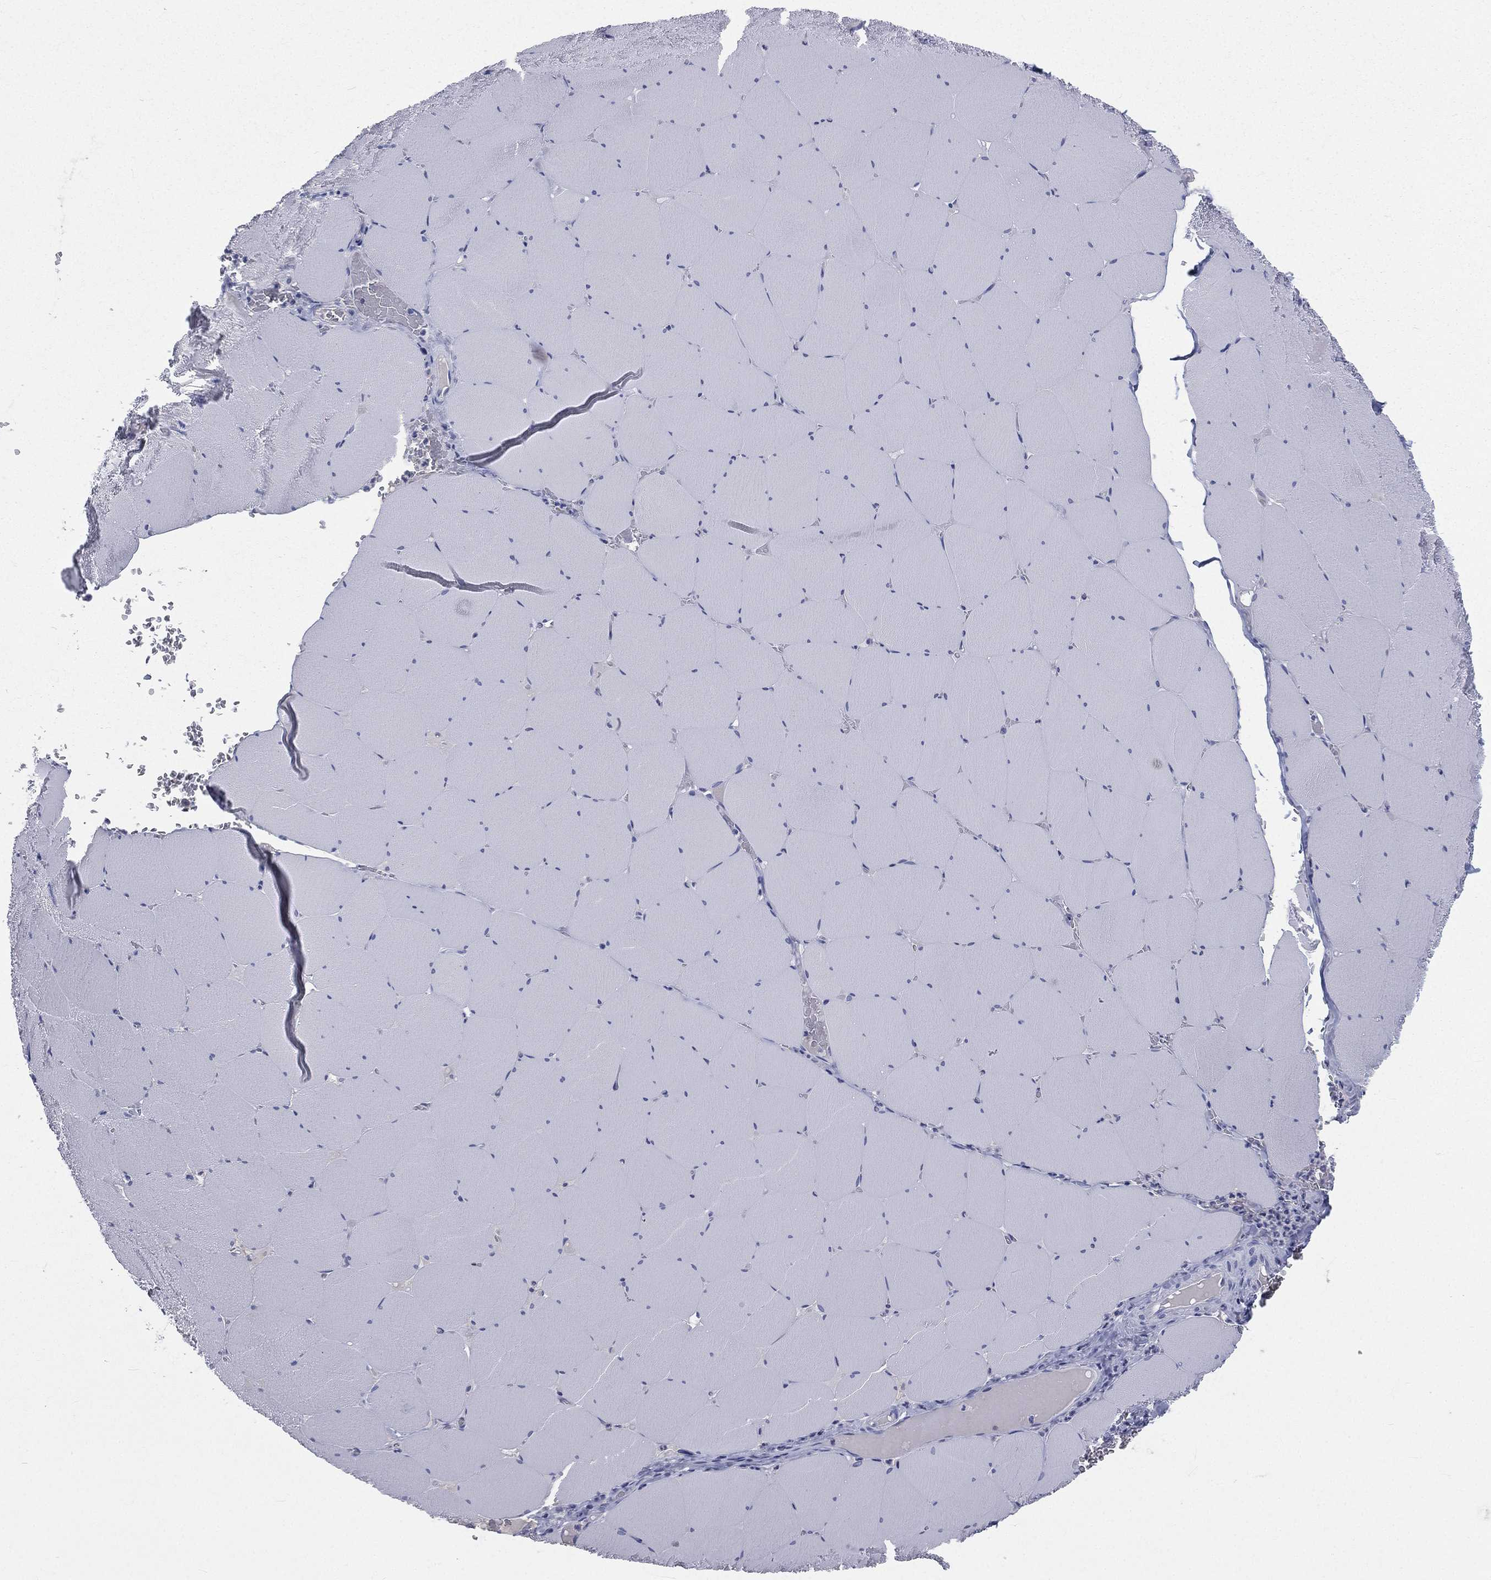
{"staining": {"intensity": "negative", "quantity": "none", "location": "none"}, "tissue": "skeletal muscle", "cell_type": "Myocytes", "image_type": "normal", "snomed": [{"axis": "morphology", "description": "Normal tissue, NOS"}, {"axis": "morphology", "description": "Malignant melanoma, Metastatic site"}, {"axis": "topography", "description": "Skeletal muscle"}], "caption": "IHC micrograph of unremarkable human skeletal muscle stained for a protein (brown), which reveals no staining in myocytes.", "gene": "CD3D", "patient": {"sex": "male", "age": 50}}